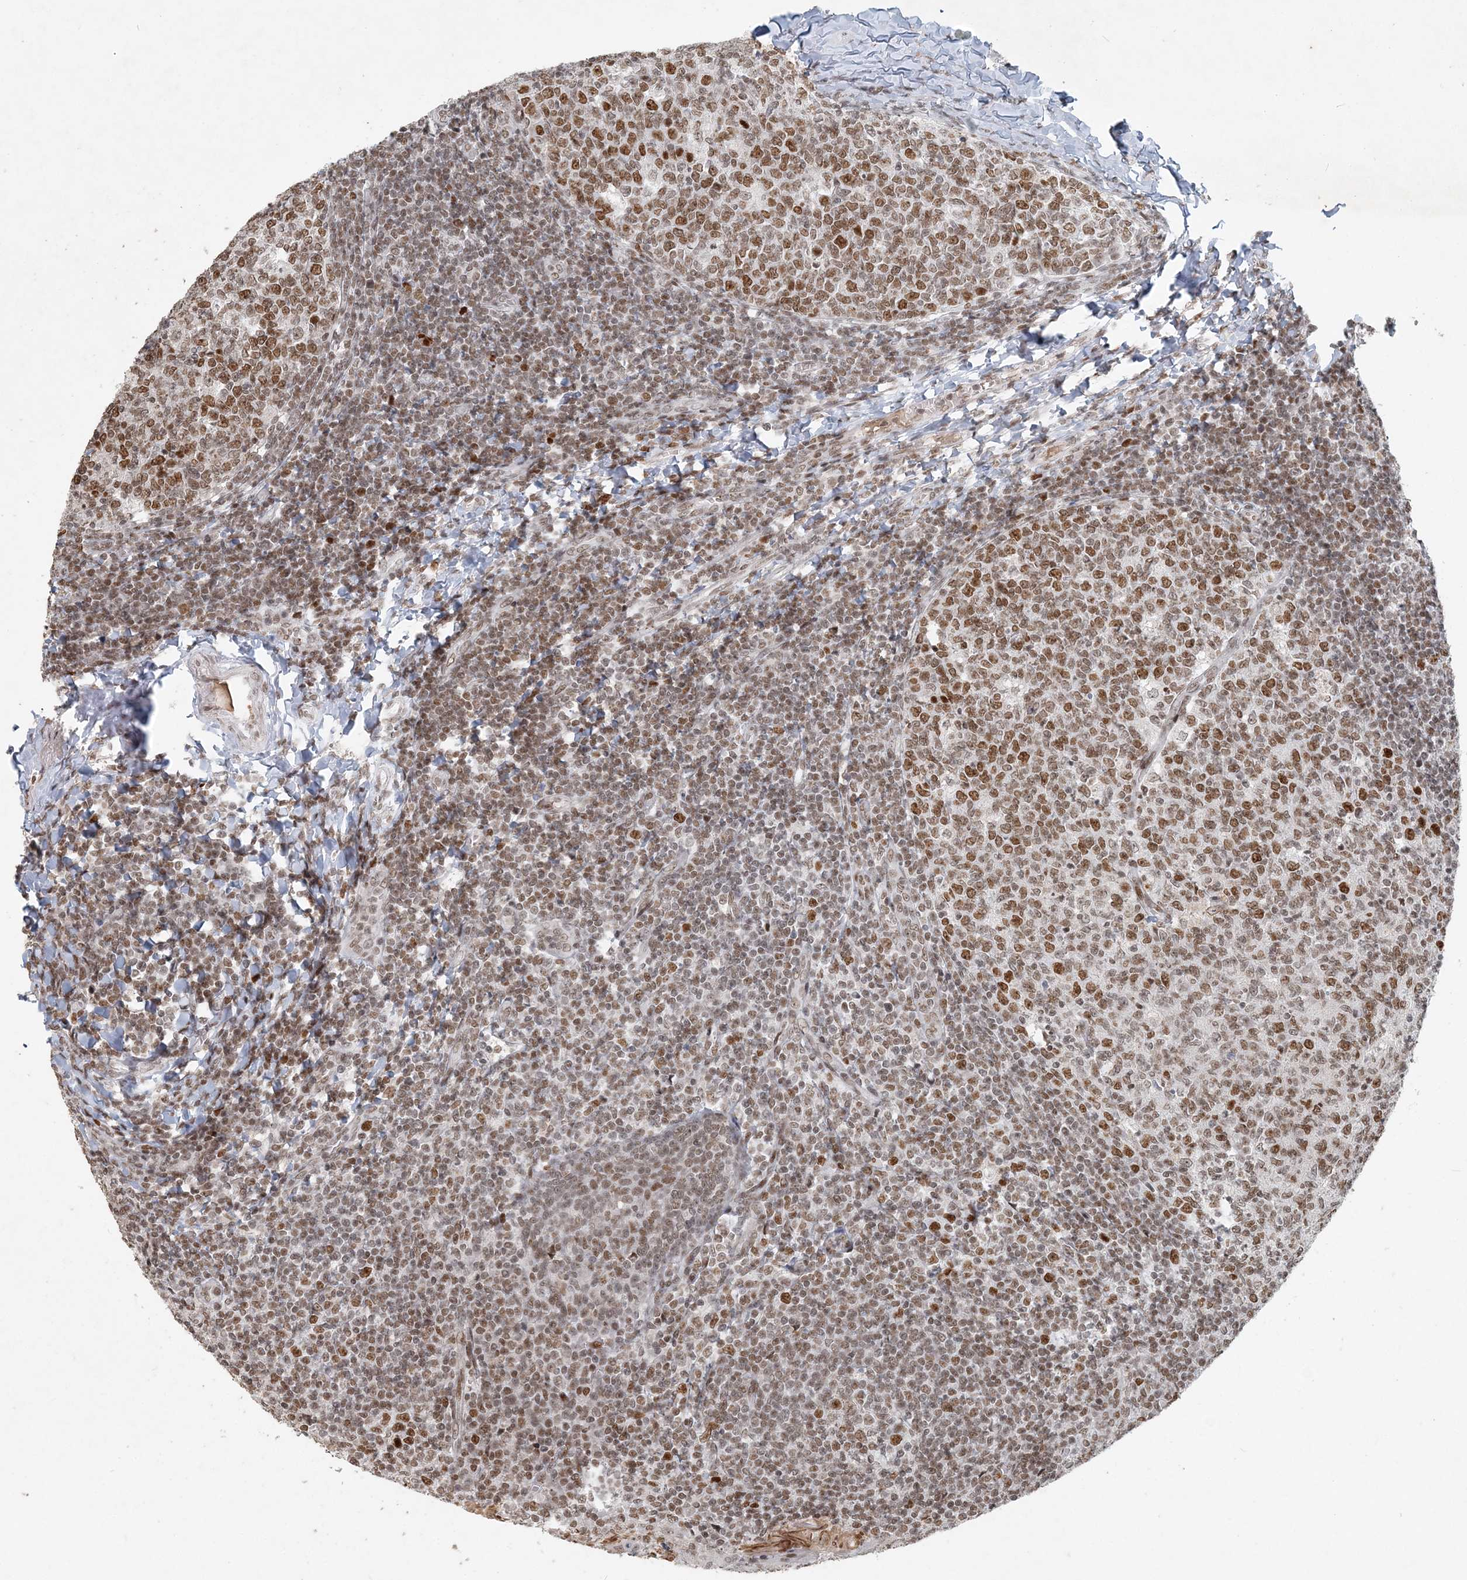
{"staining": {"intensity": "moderate", "quantity": ">75%", "location": "nuclear"}, "tissue": "tonsil", "cell_type": "Germinal center cells", "image_type": "normal", "snomed": [{"axis": "morphology", "description": "Normal tissue, NOS"}, {"axis": "topography", "description": "Tonsil"}], "caption": "Human tonsil stained with a brown dye shows moderate nuclear positive staining in approximately >75% of germinal center cells.", "gene": "BAZ1B", "patient": {"sex": "female", "age": 19}}